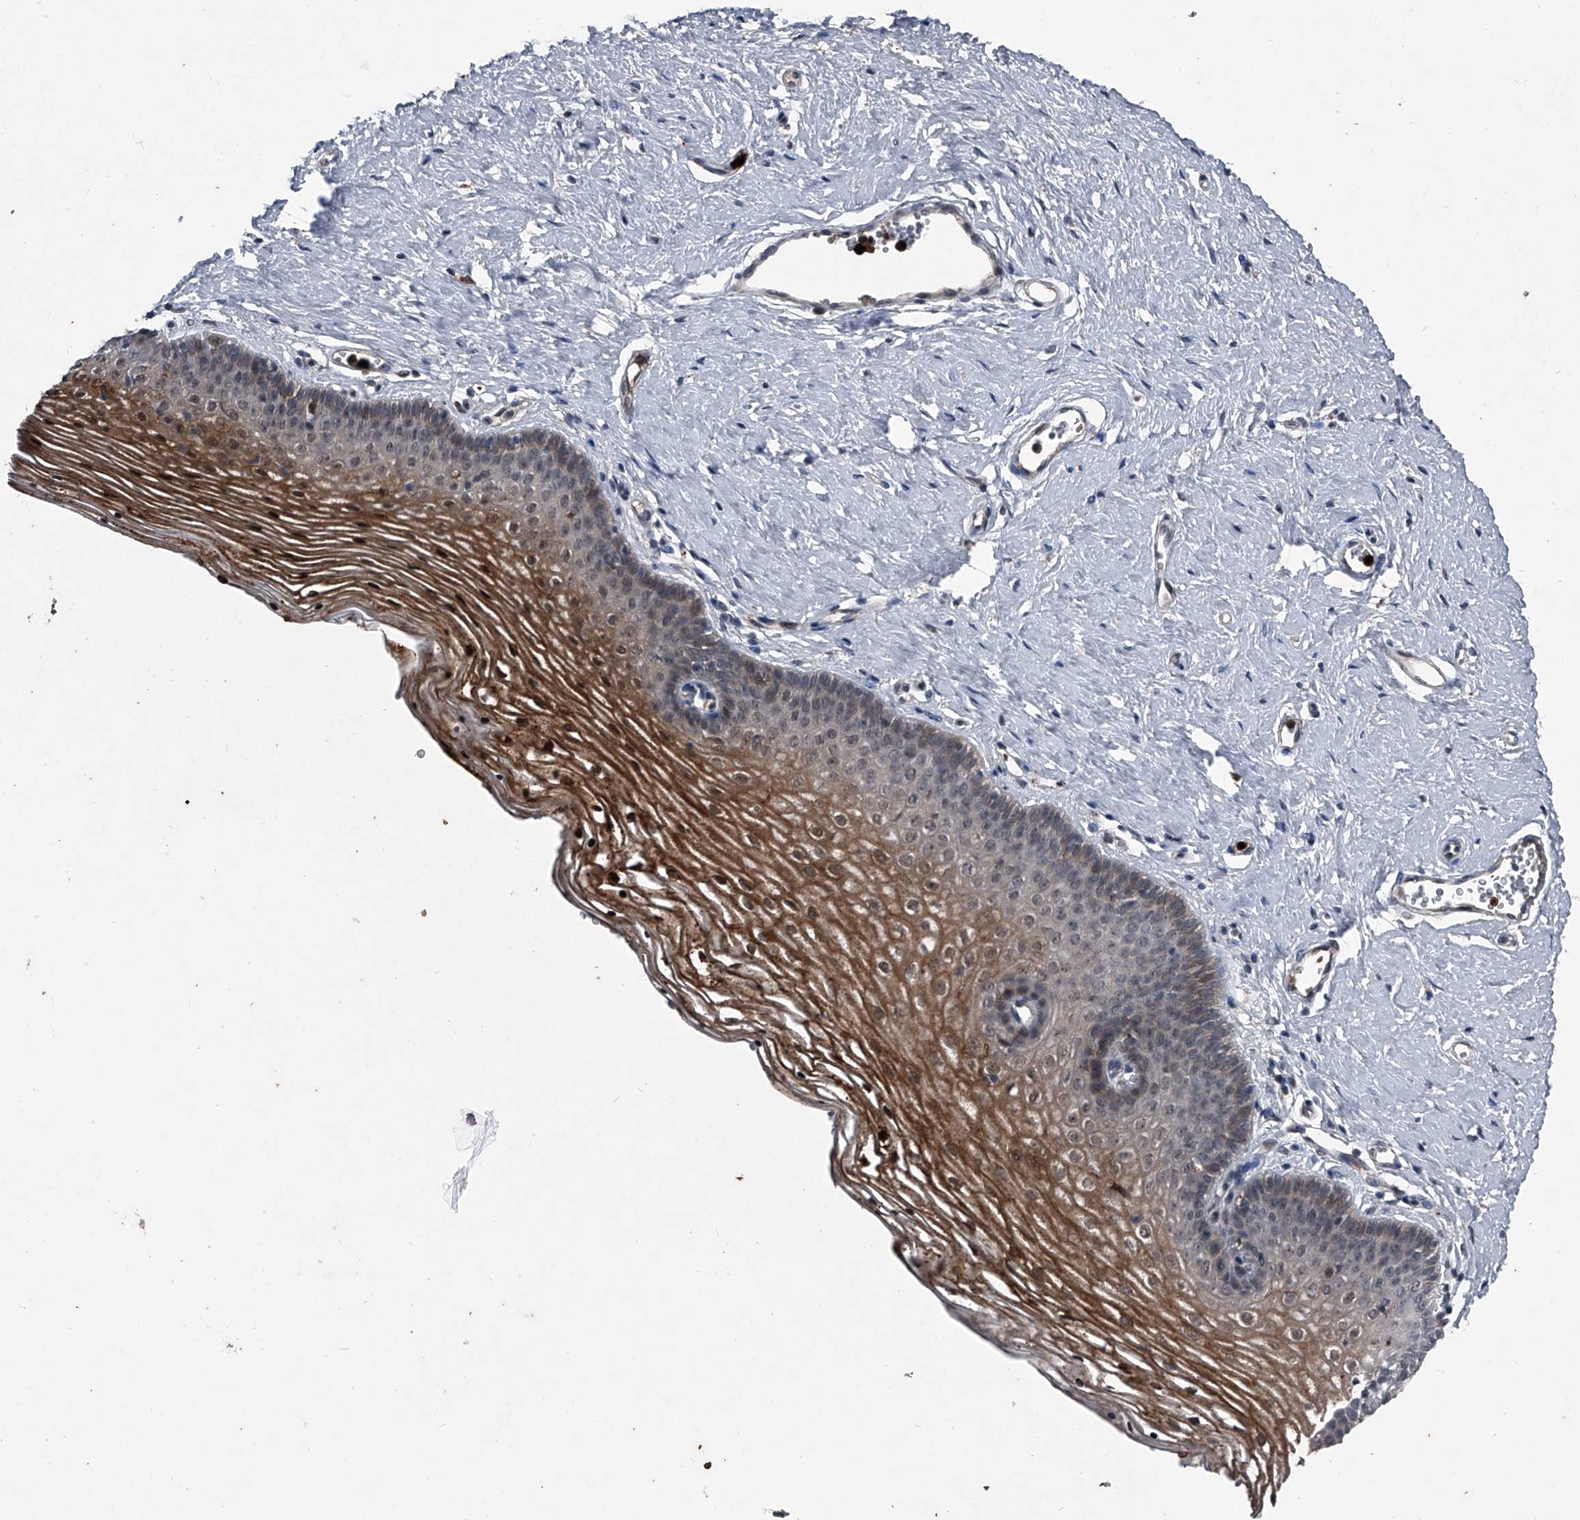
{"staining": {"intensity": "moderate", "quantity": "25%-75%", "location": "cytoplasmic/membranous,nuclear"}, "tissue": "vagina", "cell_type": "Squamous epithelial cells", "image_type": "normal", "snomed": [{"axis": "morphology", "description": "Normal tissue, NOS"}, {"axis": "topography", "description": "Vagina"}], "caption": "Immunohistochemistry (IHC) photomicrograph of normal vagina: human vagina stained using immunohistochemistry displays medium levels of moderate protein expression localized specifically in the cytoplasmic/membranous,nuclear of squamous epithelial cells, appearing as a cytoplasmic/membranous,nuclear brown color.", "gene": "MAPKAP1", "patient": {"sex": "female", "age": 32}}